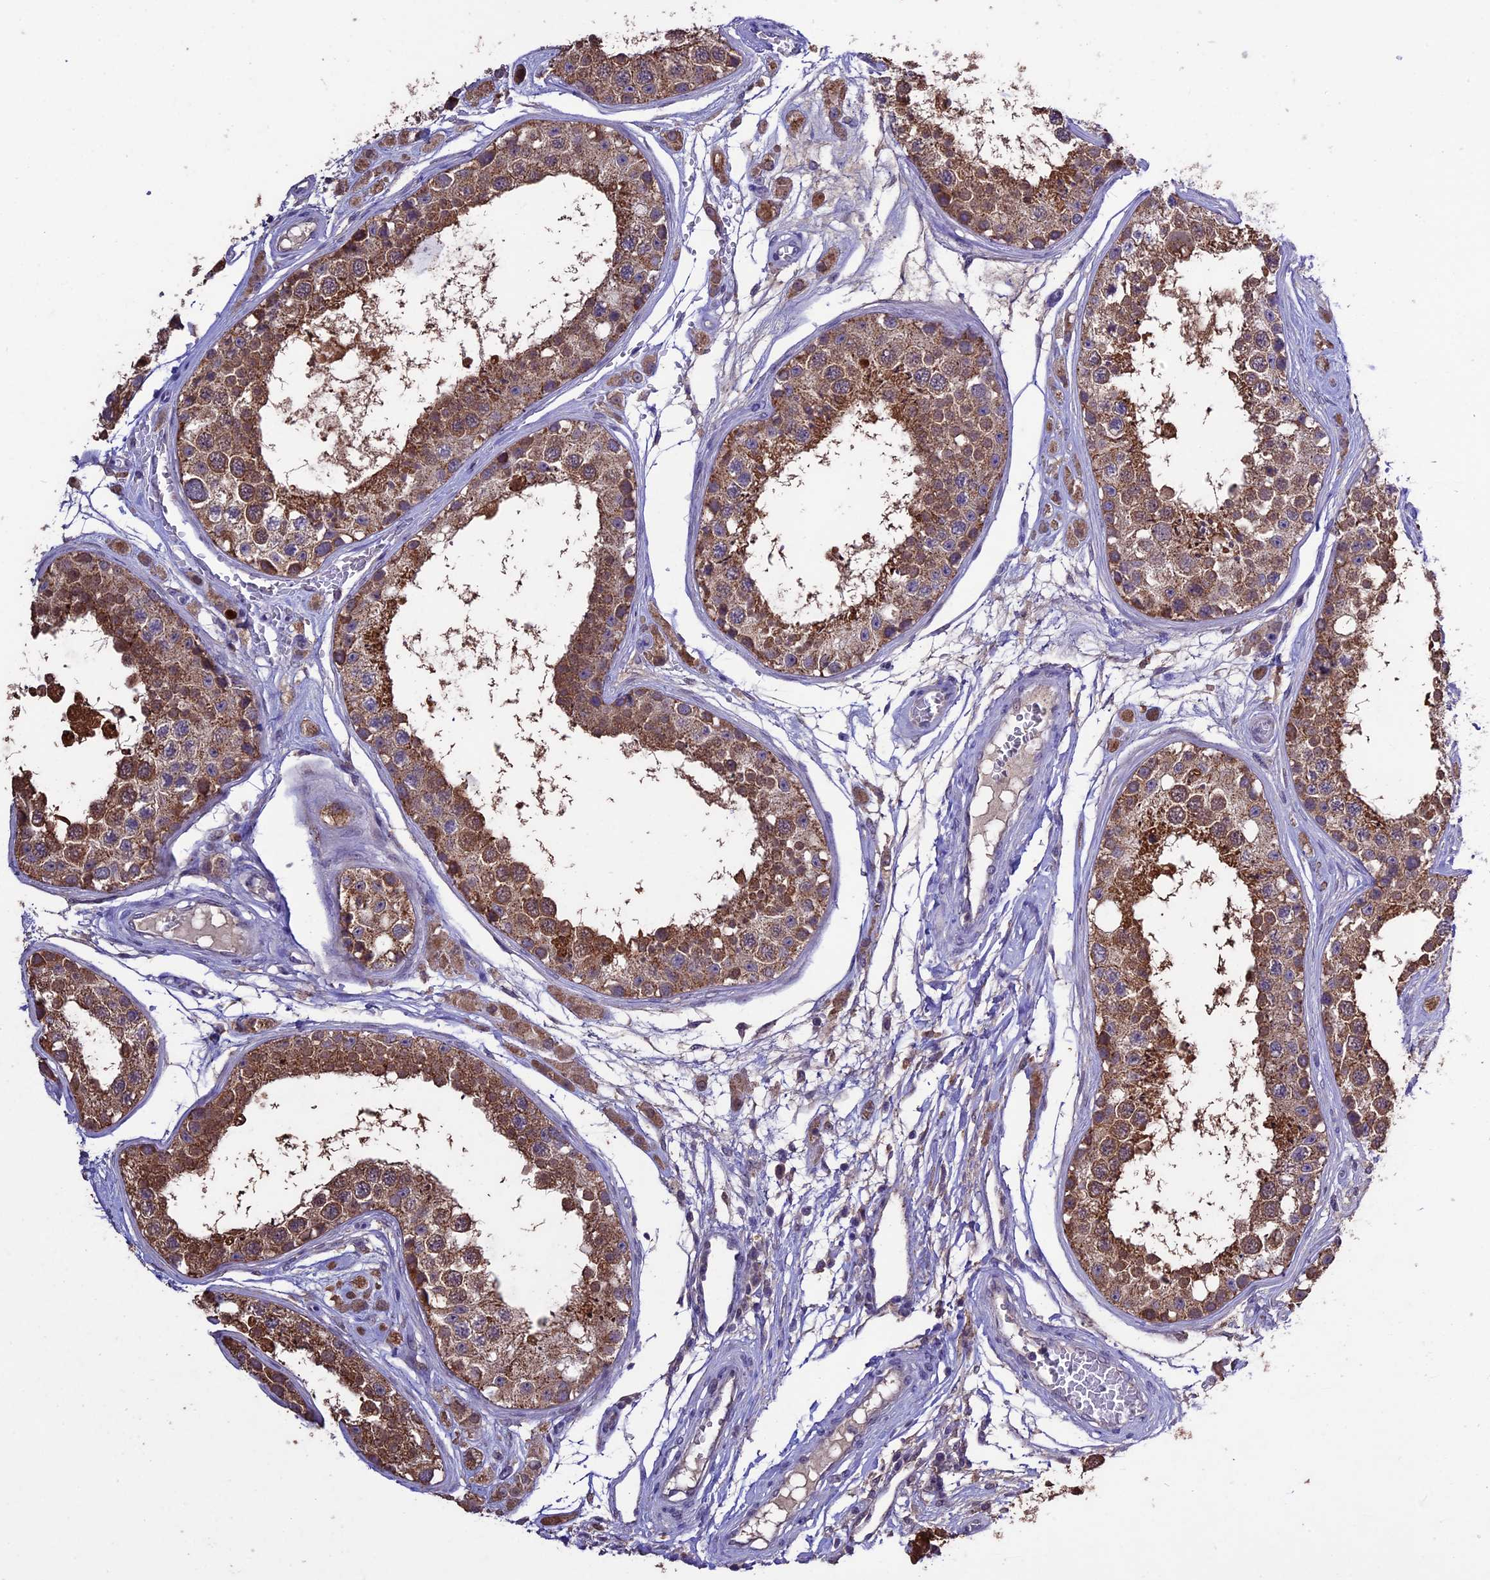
{"staining": {"intensity": "moderate", "quantity": ">75%", "location": "cytoplasmic/membranous"}, "tissue": "testis", "cell_type": "Cells in seminiferous ducts", "image_type": "normal", "snomed": [{"axis": "morphology", "description": "Normal tissue, NOS"}, {"axis": "topography", "description": "Testis"}], "caption": "A brown stain labels moderate cytoplasmic/membranous positivity of a protein in cells in seminiferous ducts of normal testis. Nuclei are stained in blue.", "gene": "DIS3L", "patient": {"sex": "male", "age": 25}}